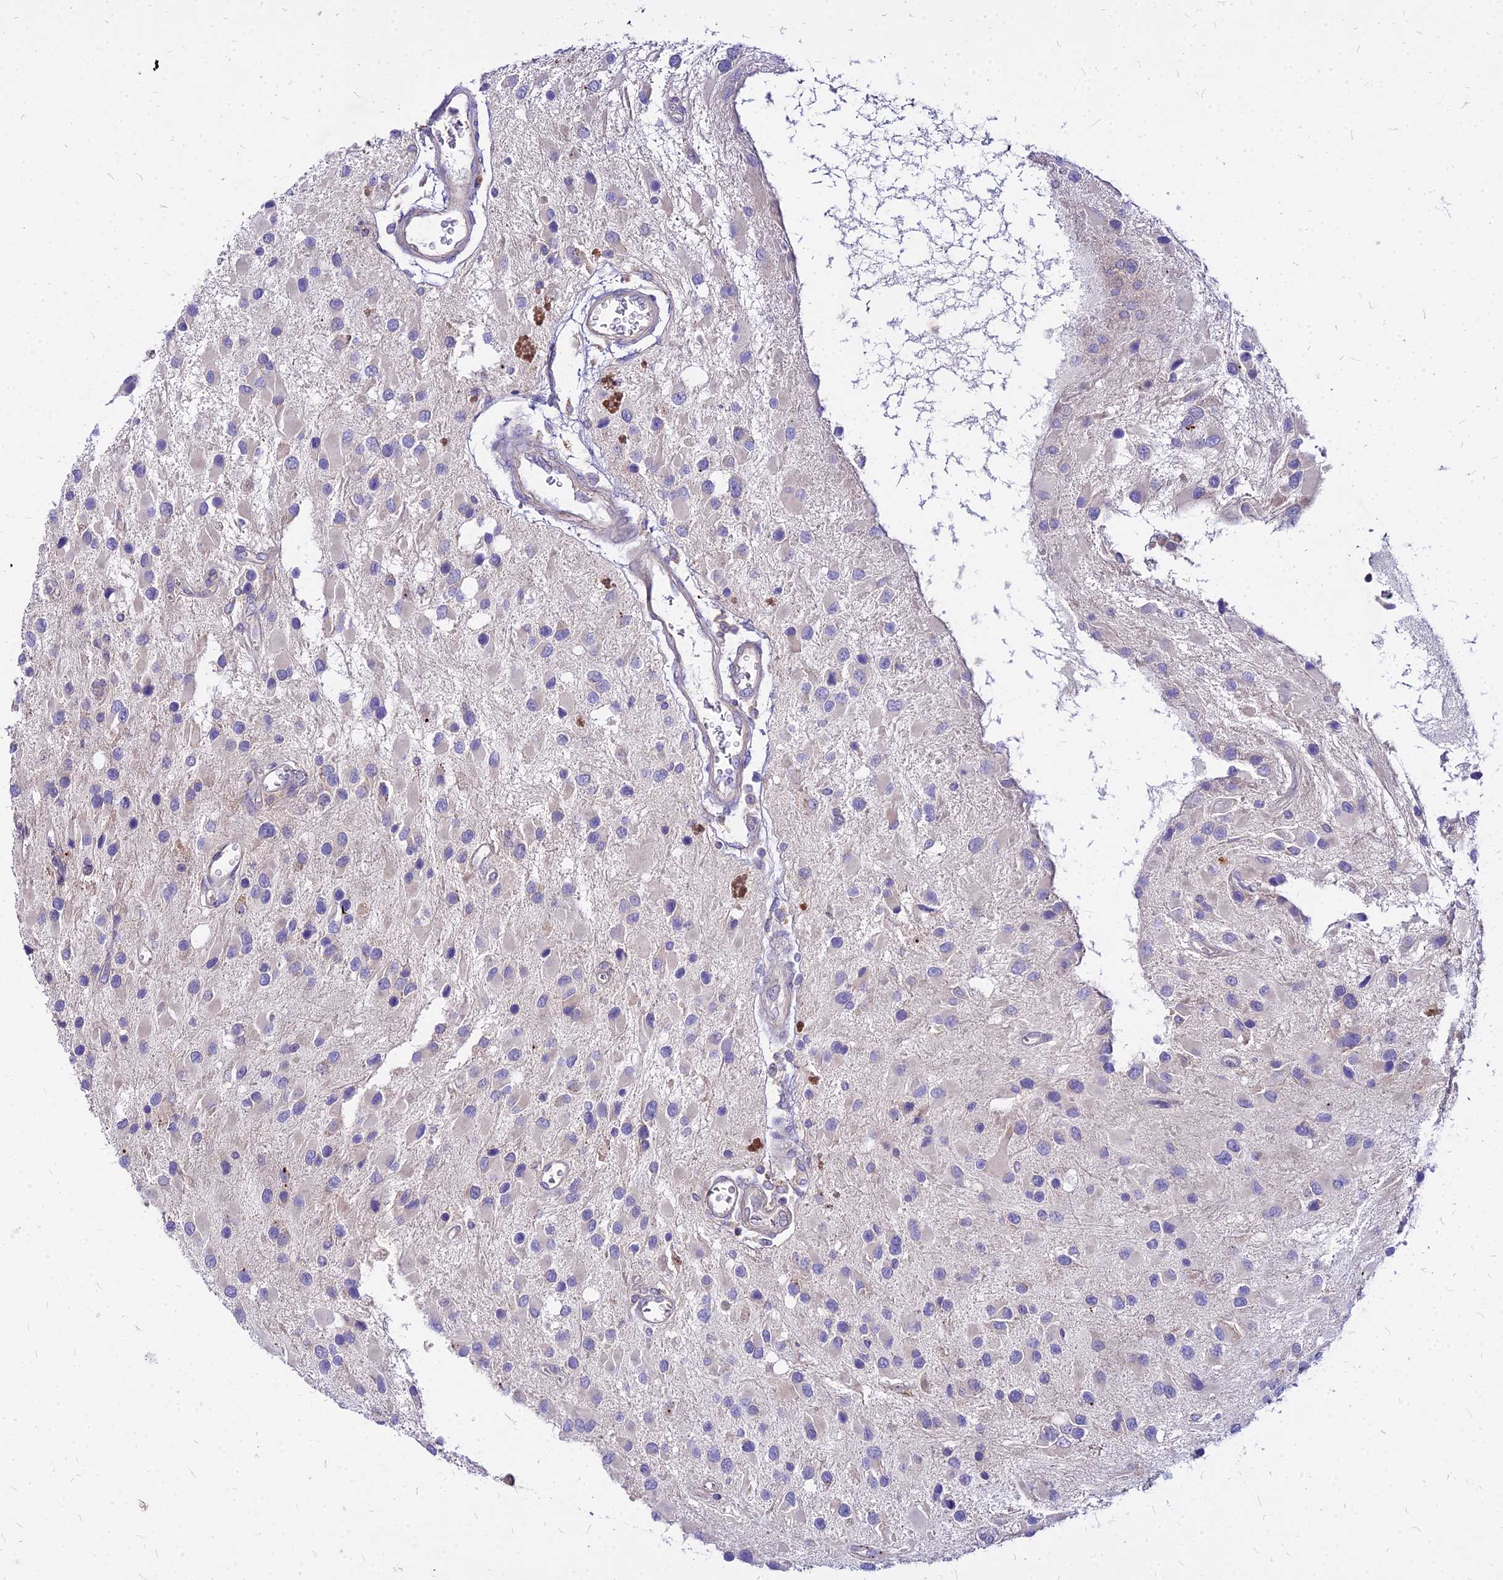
{"staining": {"intensity": "negative", "quantity": "none", "location": "none"}, "tissue": "glioma", "cell_type": "Tumor cells", "image_type": "cancer", "snomed": [{"axis": "morphology", "description": "Glioma, malignant, High grade"}, {"axis": "topography", "description": "Brain"}], "caption": "Immunohistochemical staining of malignant glioma (high-grade) displays no significant expression in tumor cells. The staining is performed using DAB (3,3'-diaminobenzidine) brown chromogen with nuclei counter-stained in using hematoxylin.", "gene": "COMMD10", "patient": {"sex": "male", "age": 53}}